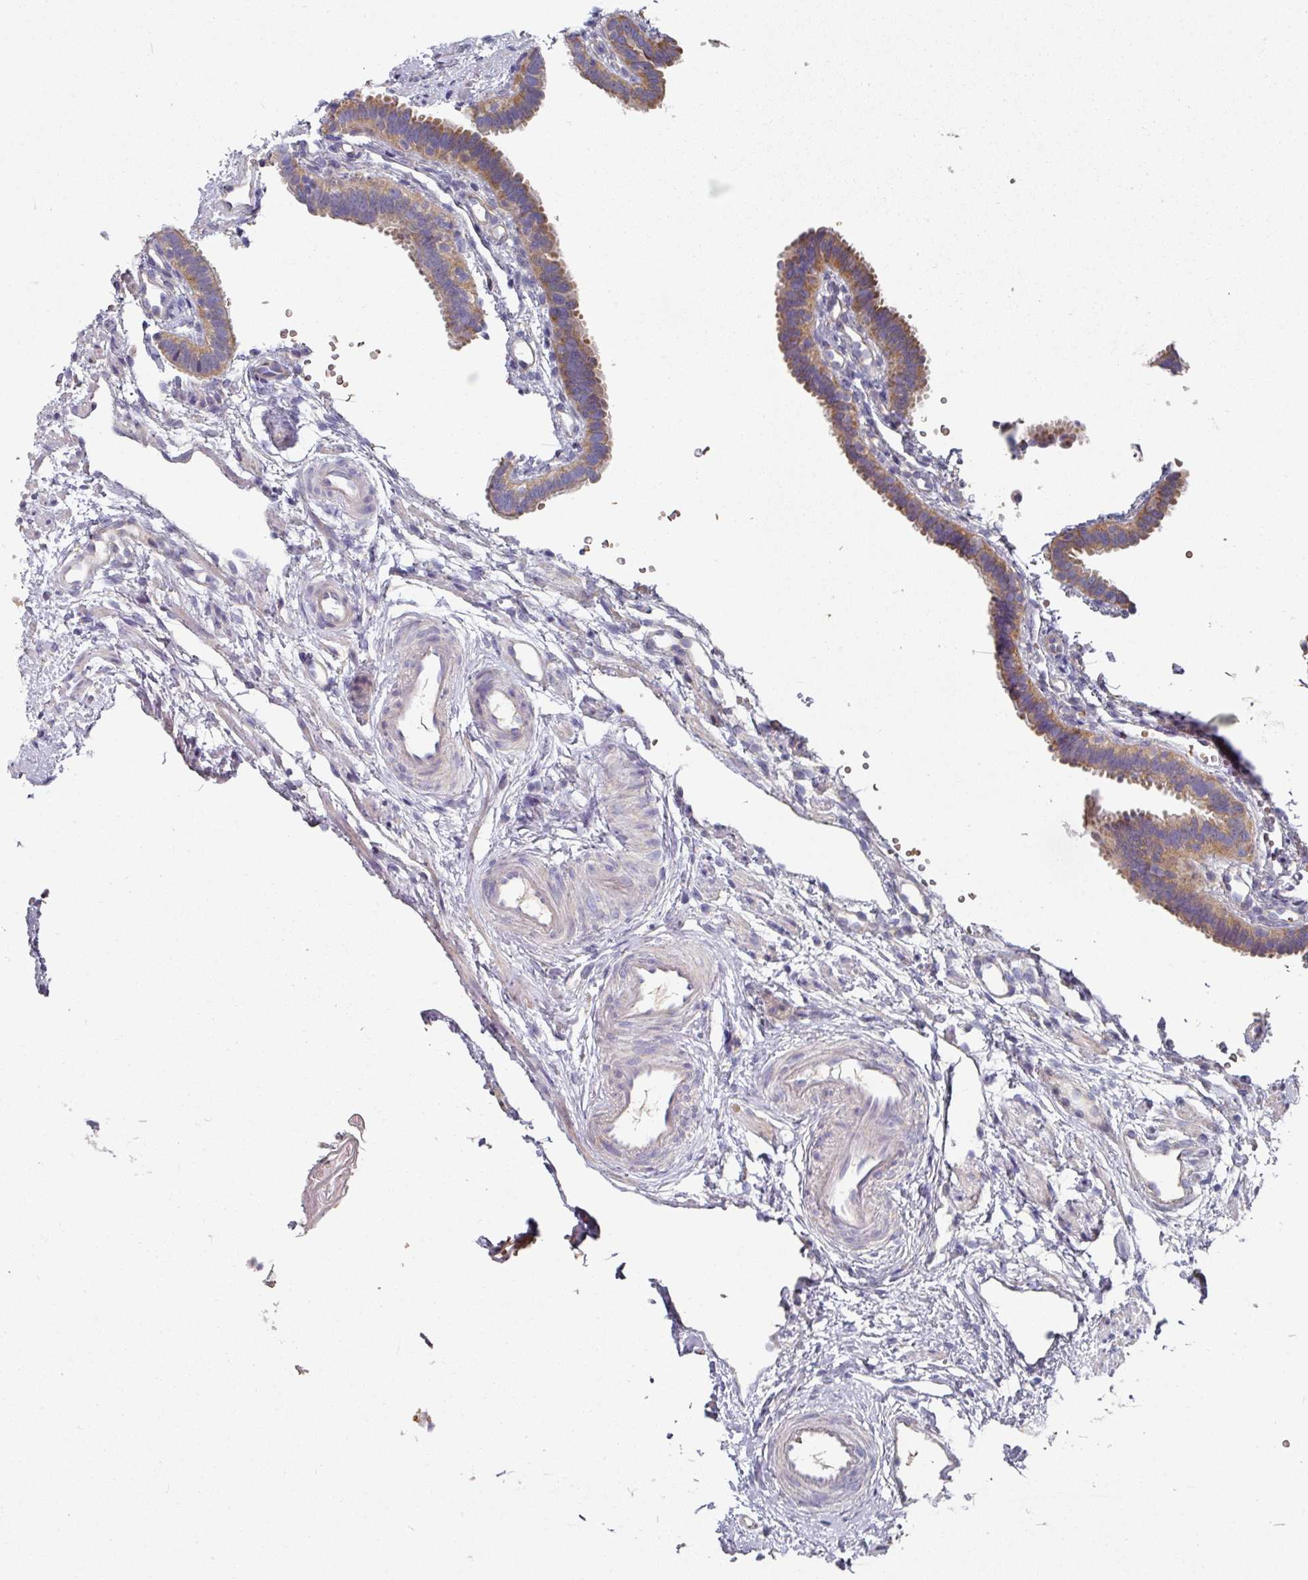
{"staining": {"intensity": "moderate", "quantity": "<25%", "location": "cytoplasmic/membranous"}, "tissue": "fallopian tube", "cell_type": "Glandular cells", "image_type": "normal", "snomed": [{"axis": "morphology", "description": "Normal tissue, NOS"}, {"axis": "topography", "description": "Fallopian tube"}], "caption": "A low amount of moderate cytoplasmic/membranous expression is seen in about <25% of glandular cells in unremarkable fallopian tube. (DAB (3,3'-diaminobenzidine) IHC, brown staining for protein, blue staining for nuclei).", "gene": "PYROXD2", "patient": {"sex": "female", "age": 37}}